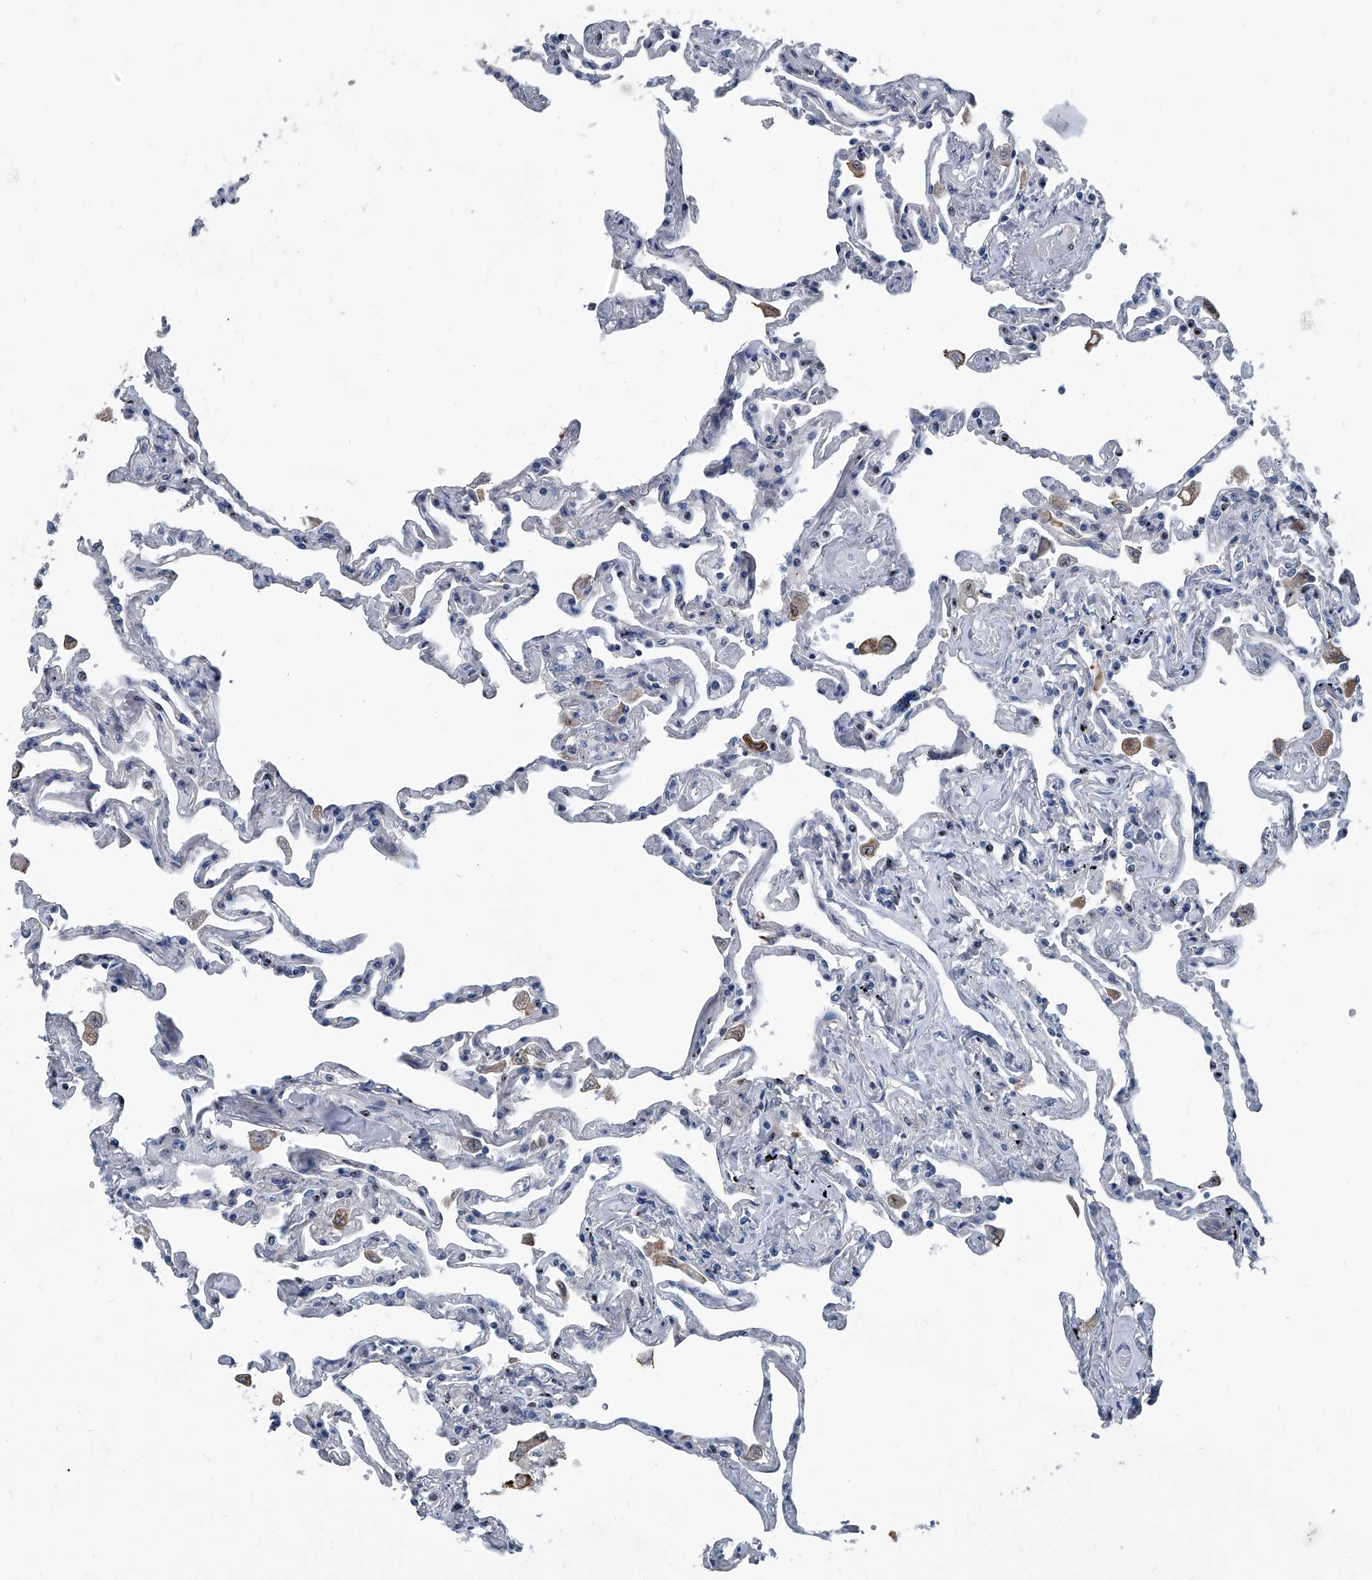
{"staining": {"intensity": "negative", "quantity": "none", "location": "none"}, "tissue": "lung", "cell_type": "Alveolar cells", "image_type": "normal", "snomed": [{"axis": "morphology", "description": "Normal tissue, NOS"}, {"axis": "topography", "description": "Lung"}], "caption": "Immunohistochemistry micrograph of normal lung: human lung stained with DAB (3,3'-diaminobenzidine) shows no significant protein staining in alveolar cells. (Immunohistochemistry (ihc), brightfield microscopy, high magnification).", "gene": "MEN1", "patient": {"sex": "female", "age": 67}}